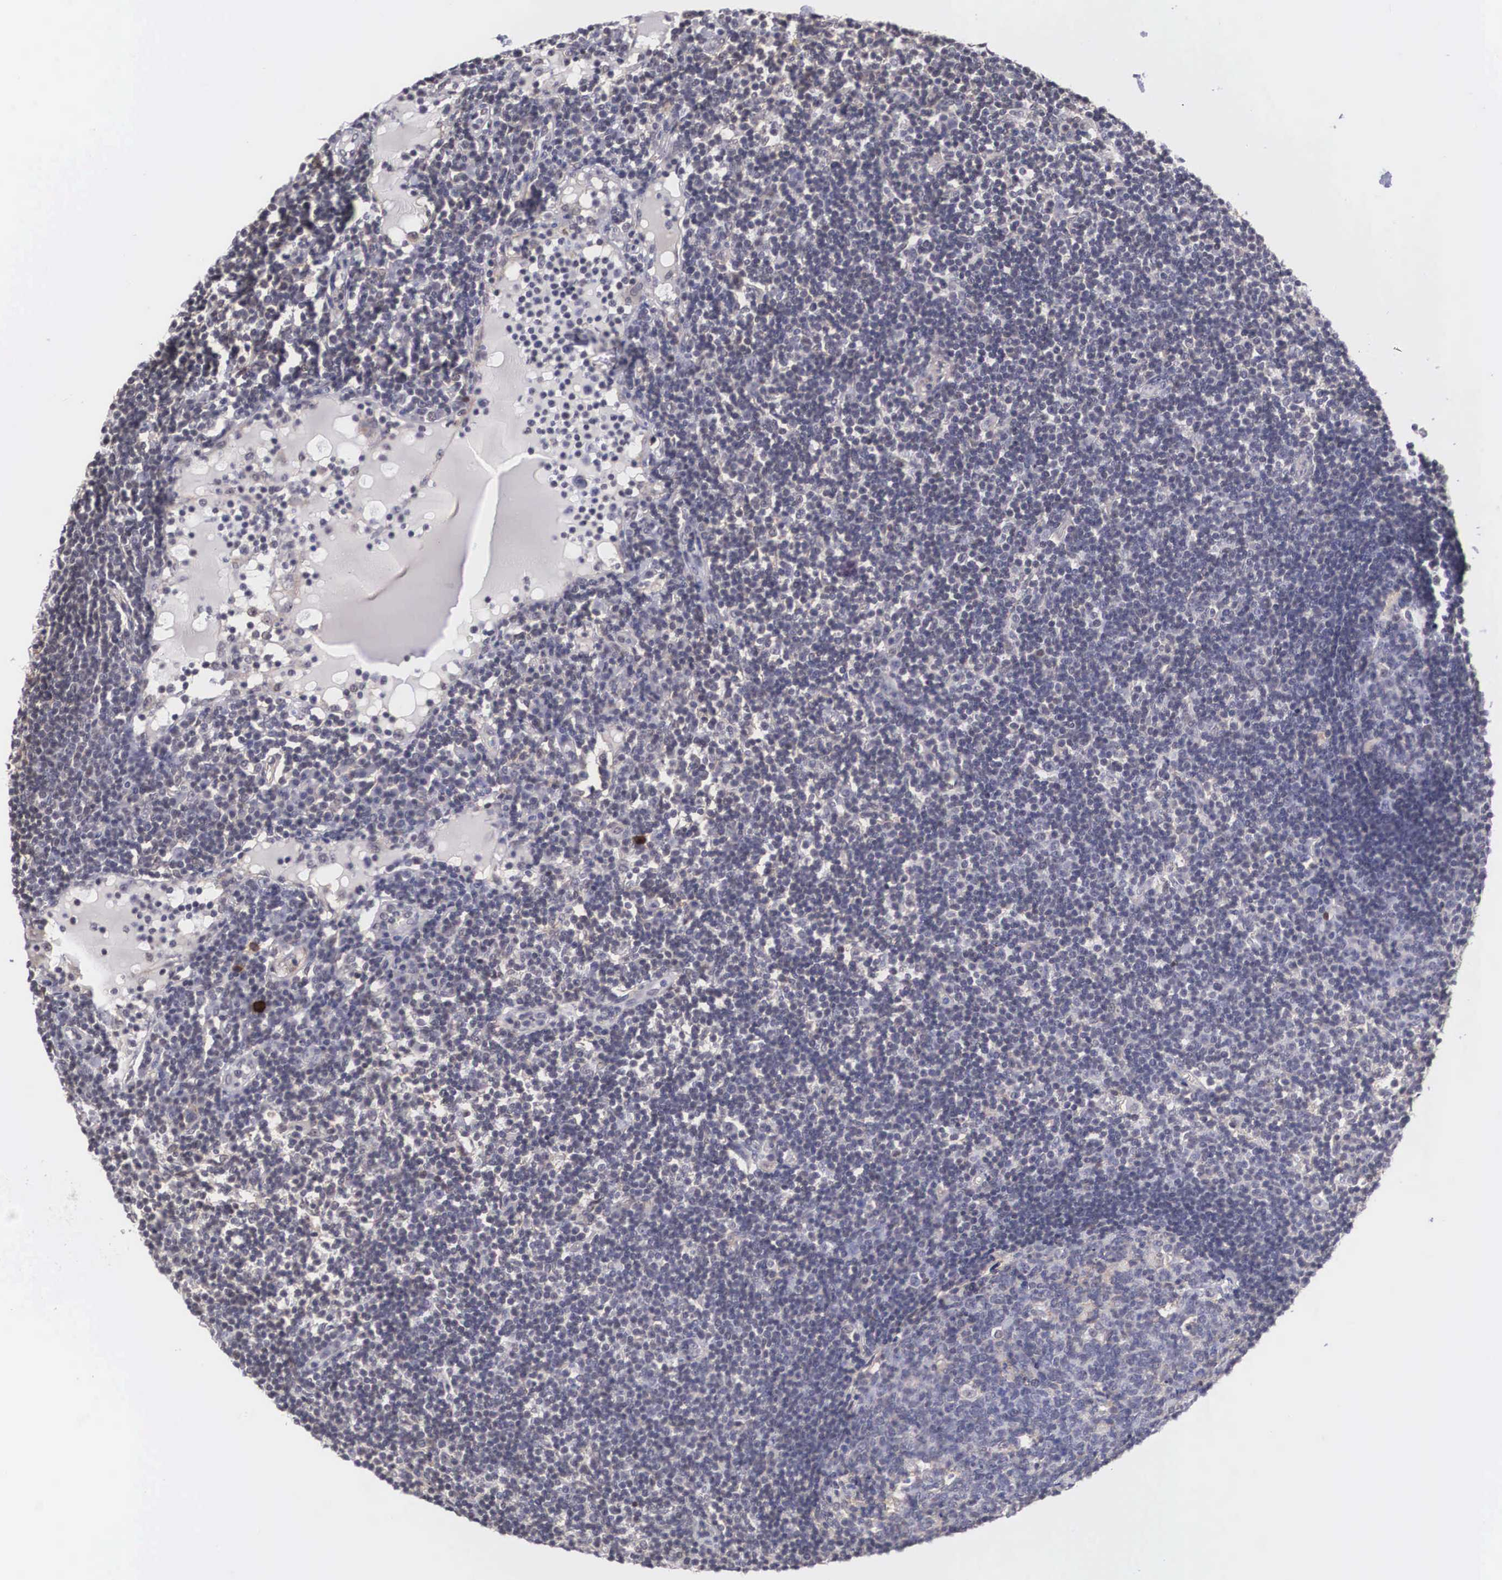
{"staining": {"intensity": "negative", "quantity": "none", "location": "none"}, "tissue": "lymph node", "cell_type": "Germinal center cells", "image_type": "normal", "snomed": [{"axis": "morphology", "description": "Normal tissue, NOS"}, {"axis": "topography", "description": "Lymph node"}], "caption": "An IHC micrograph of benign lymph node is shown. There is no staining in germinal center cells of lymph node.", "gene": "NR4A2", "patient": {"sex": "female", "age": 55}}